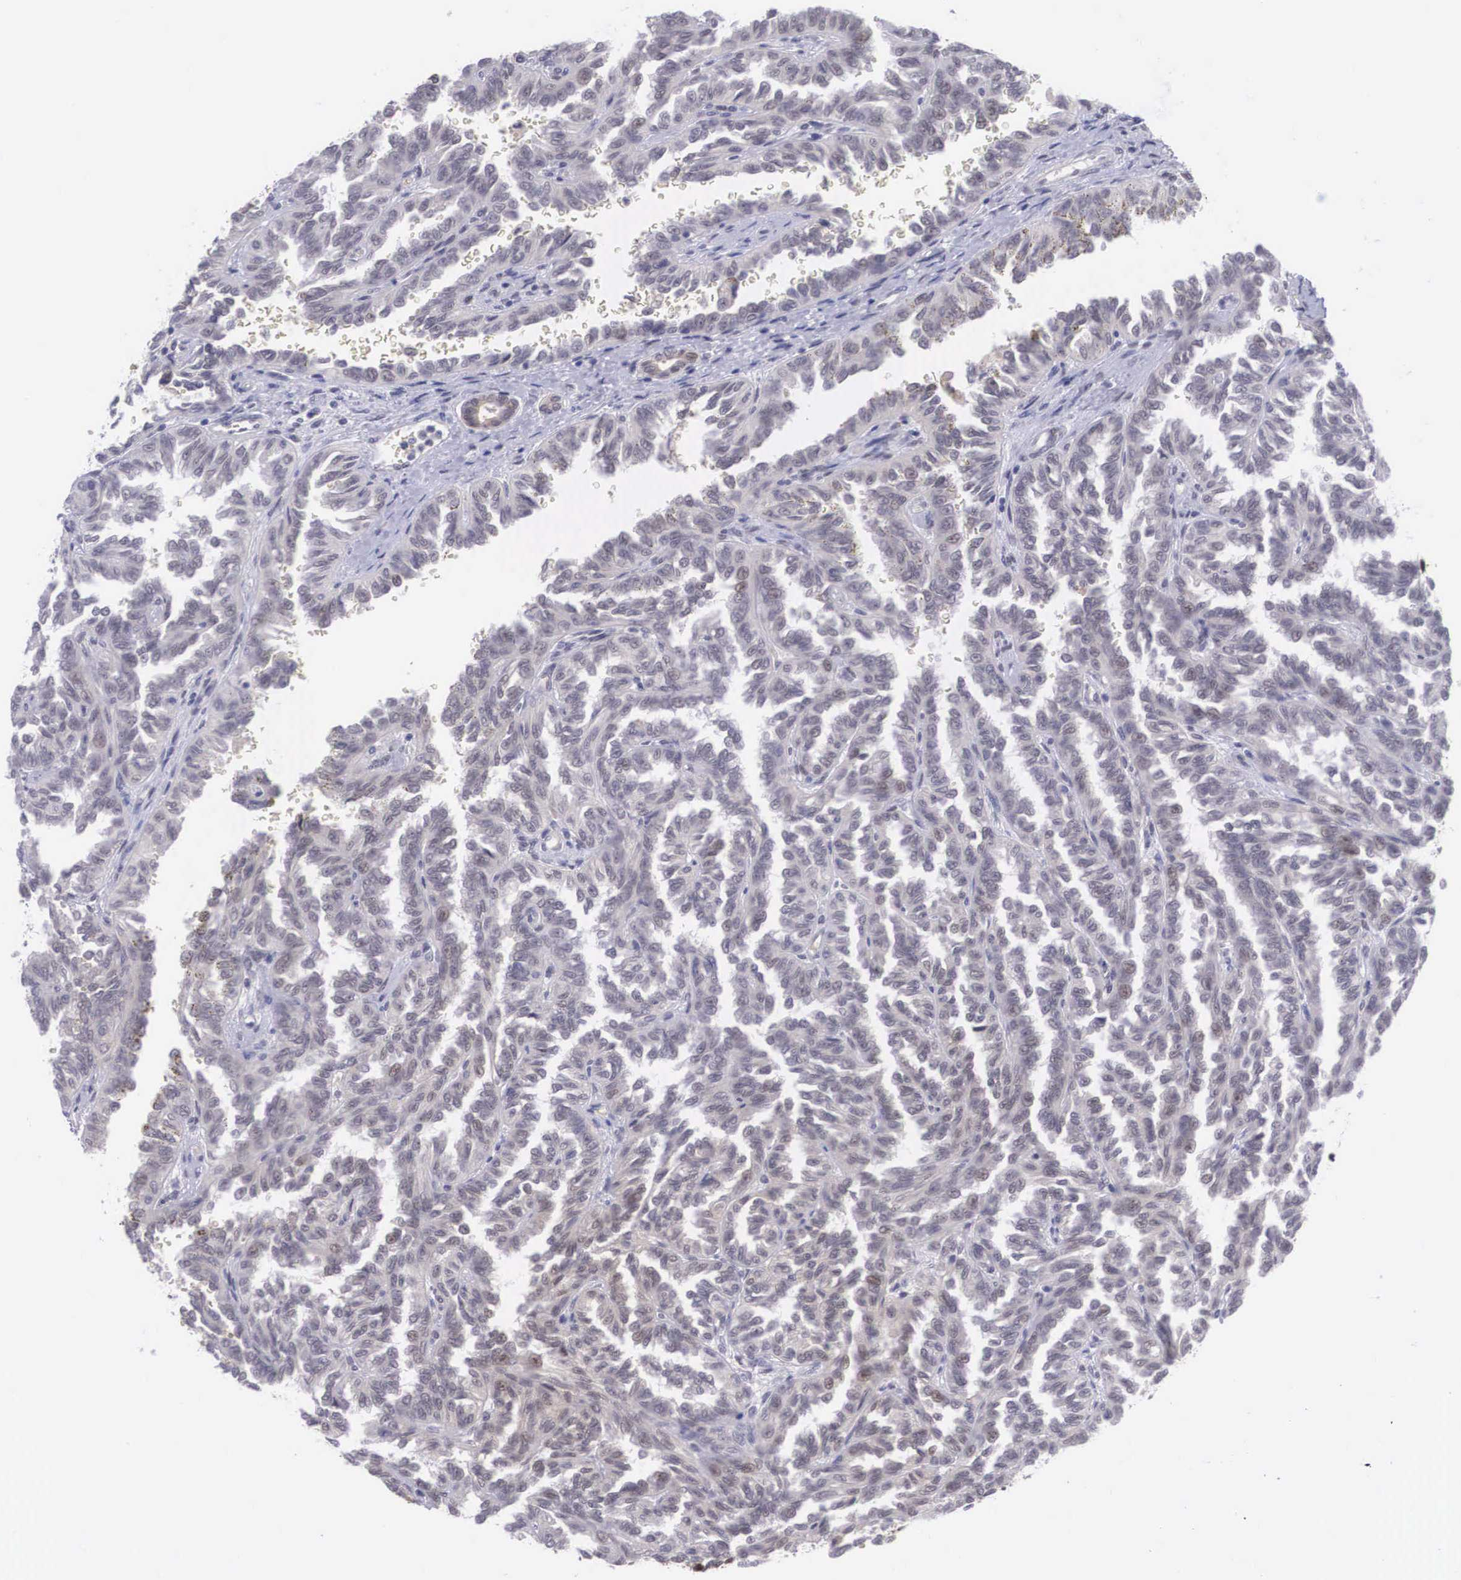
{"staining": {"intensity": "weak", "quantity": "<25%", "location": "cytoplasmic/membranous,nuclear"}, "tissue": "renal cancer", "cell_type": "Tumor cells", "image_type": "cancer", "snomed": [{"axis": "morphology", "description": "Inflammation, NOS"}, {"axis": "morphology", "description": "Adenocarcinoma, NOS"}, {"axis": "topography", "description": "Kidney"}], "caption": "Renal adenocarcinoma was stained to show a protein in brown. There is no significant positivity in tumor cells.", "gene": "NINL", "patient": {"sex": "male", "age": 68}}